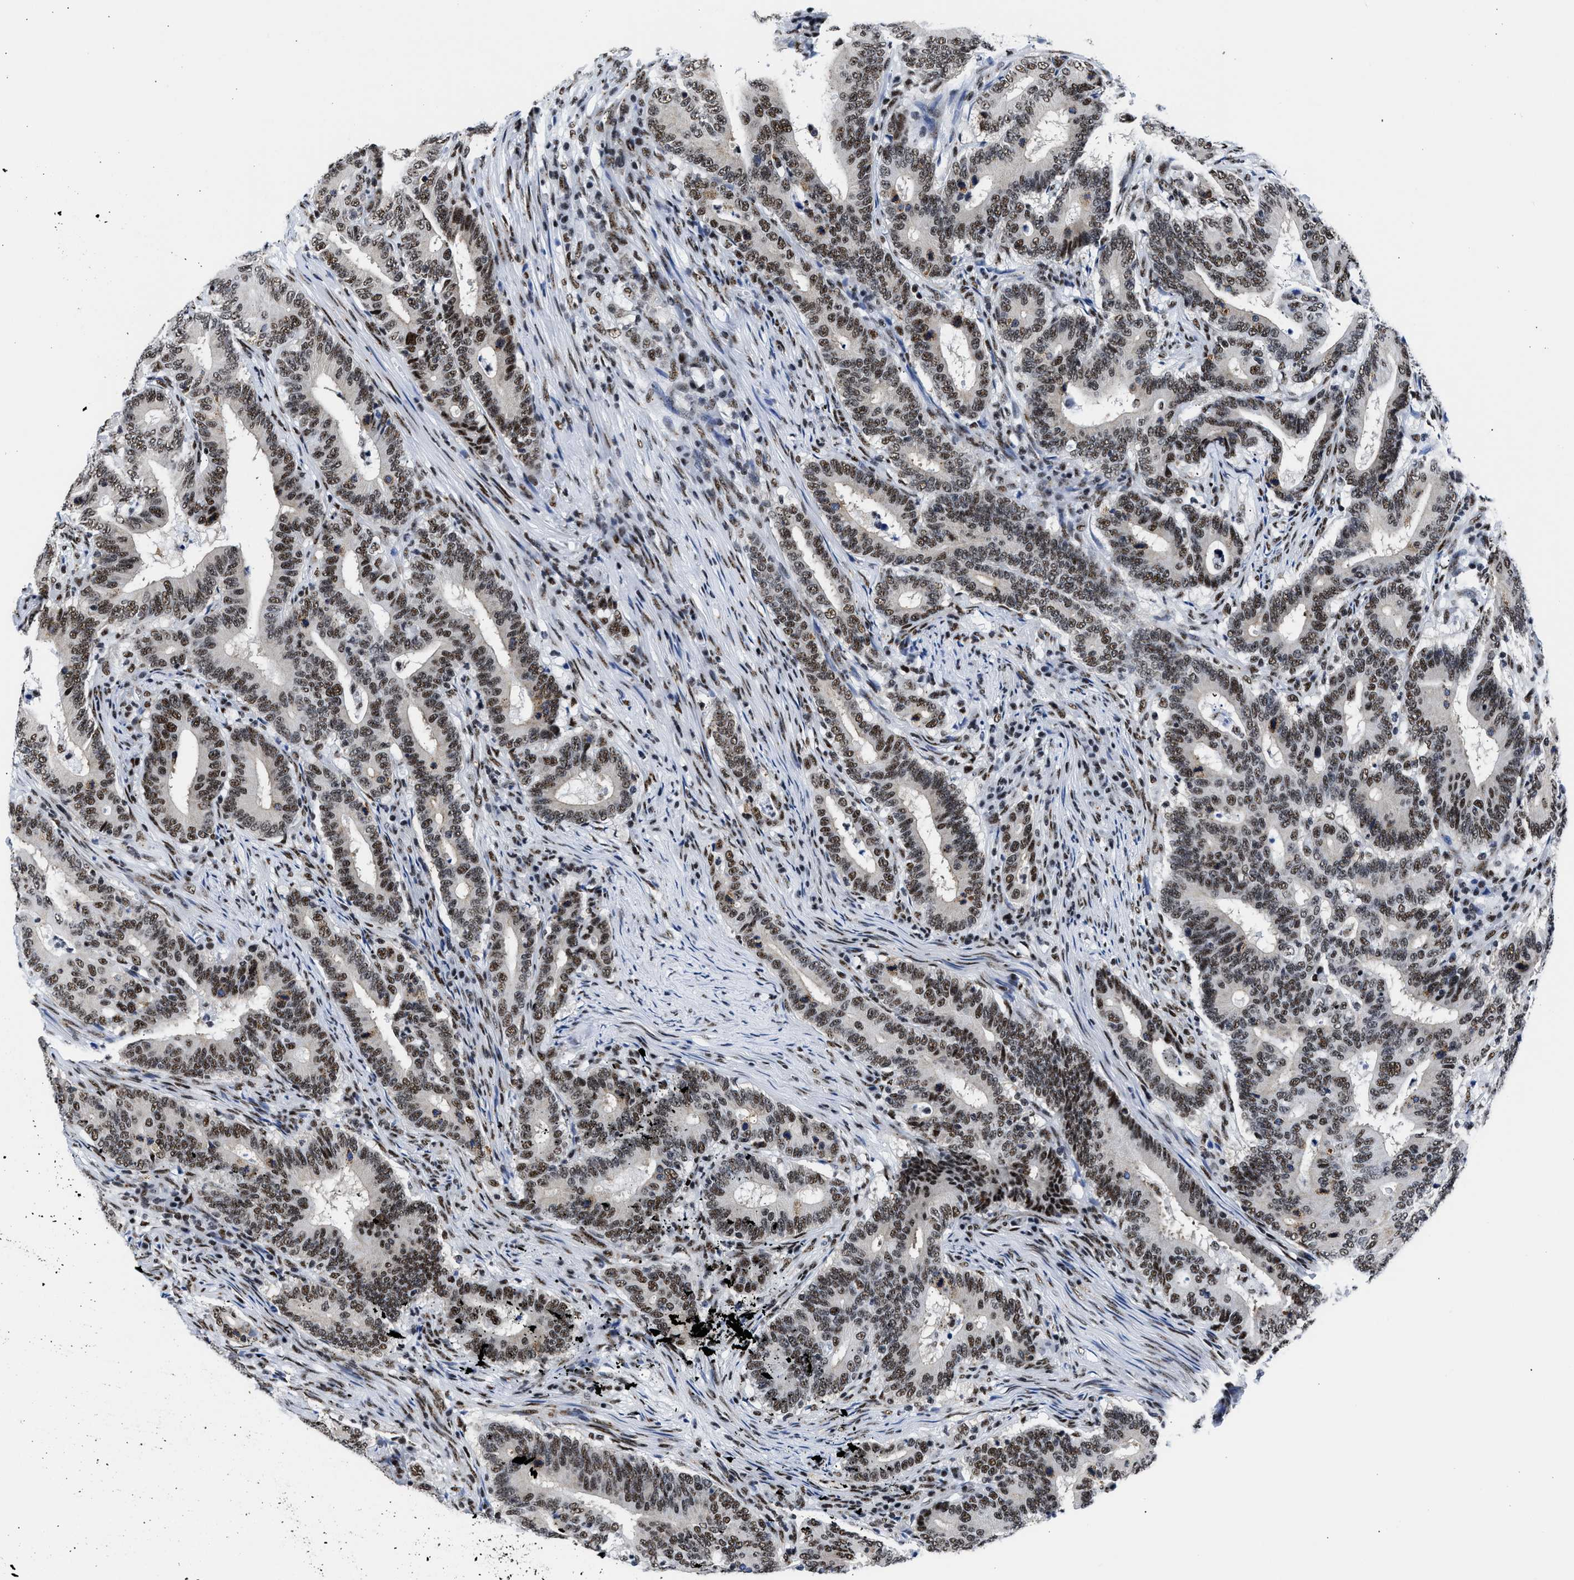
{"staining": {"intensity": "moderate", "quantity": ">75%", "location": "nuclear"}, "tissue": "colorectal cancer", "cell_type": "Tumor cells", "image_type": "cancer", "snomed": [{"axis": "morphology", "description": "Adenocarcinoma, NOS"}, {"axis": "topography", "description": "Colon"}], "caption": "High-magnification brightfield microscopy of colorectal adenocarcinoma stained with DAB (3,3'-diaminobenzidine) (brown) and counterstained with hematoxylin (blue). tumor cells exhibit moderate nuclear staining is appreciated in approximately>75% of cells.", "gene": "RBM8A", "patient": {"sex": "female", "age": 66}}